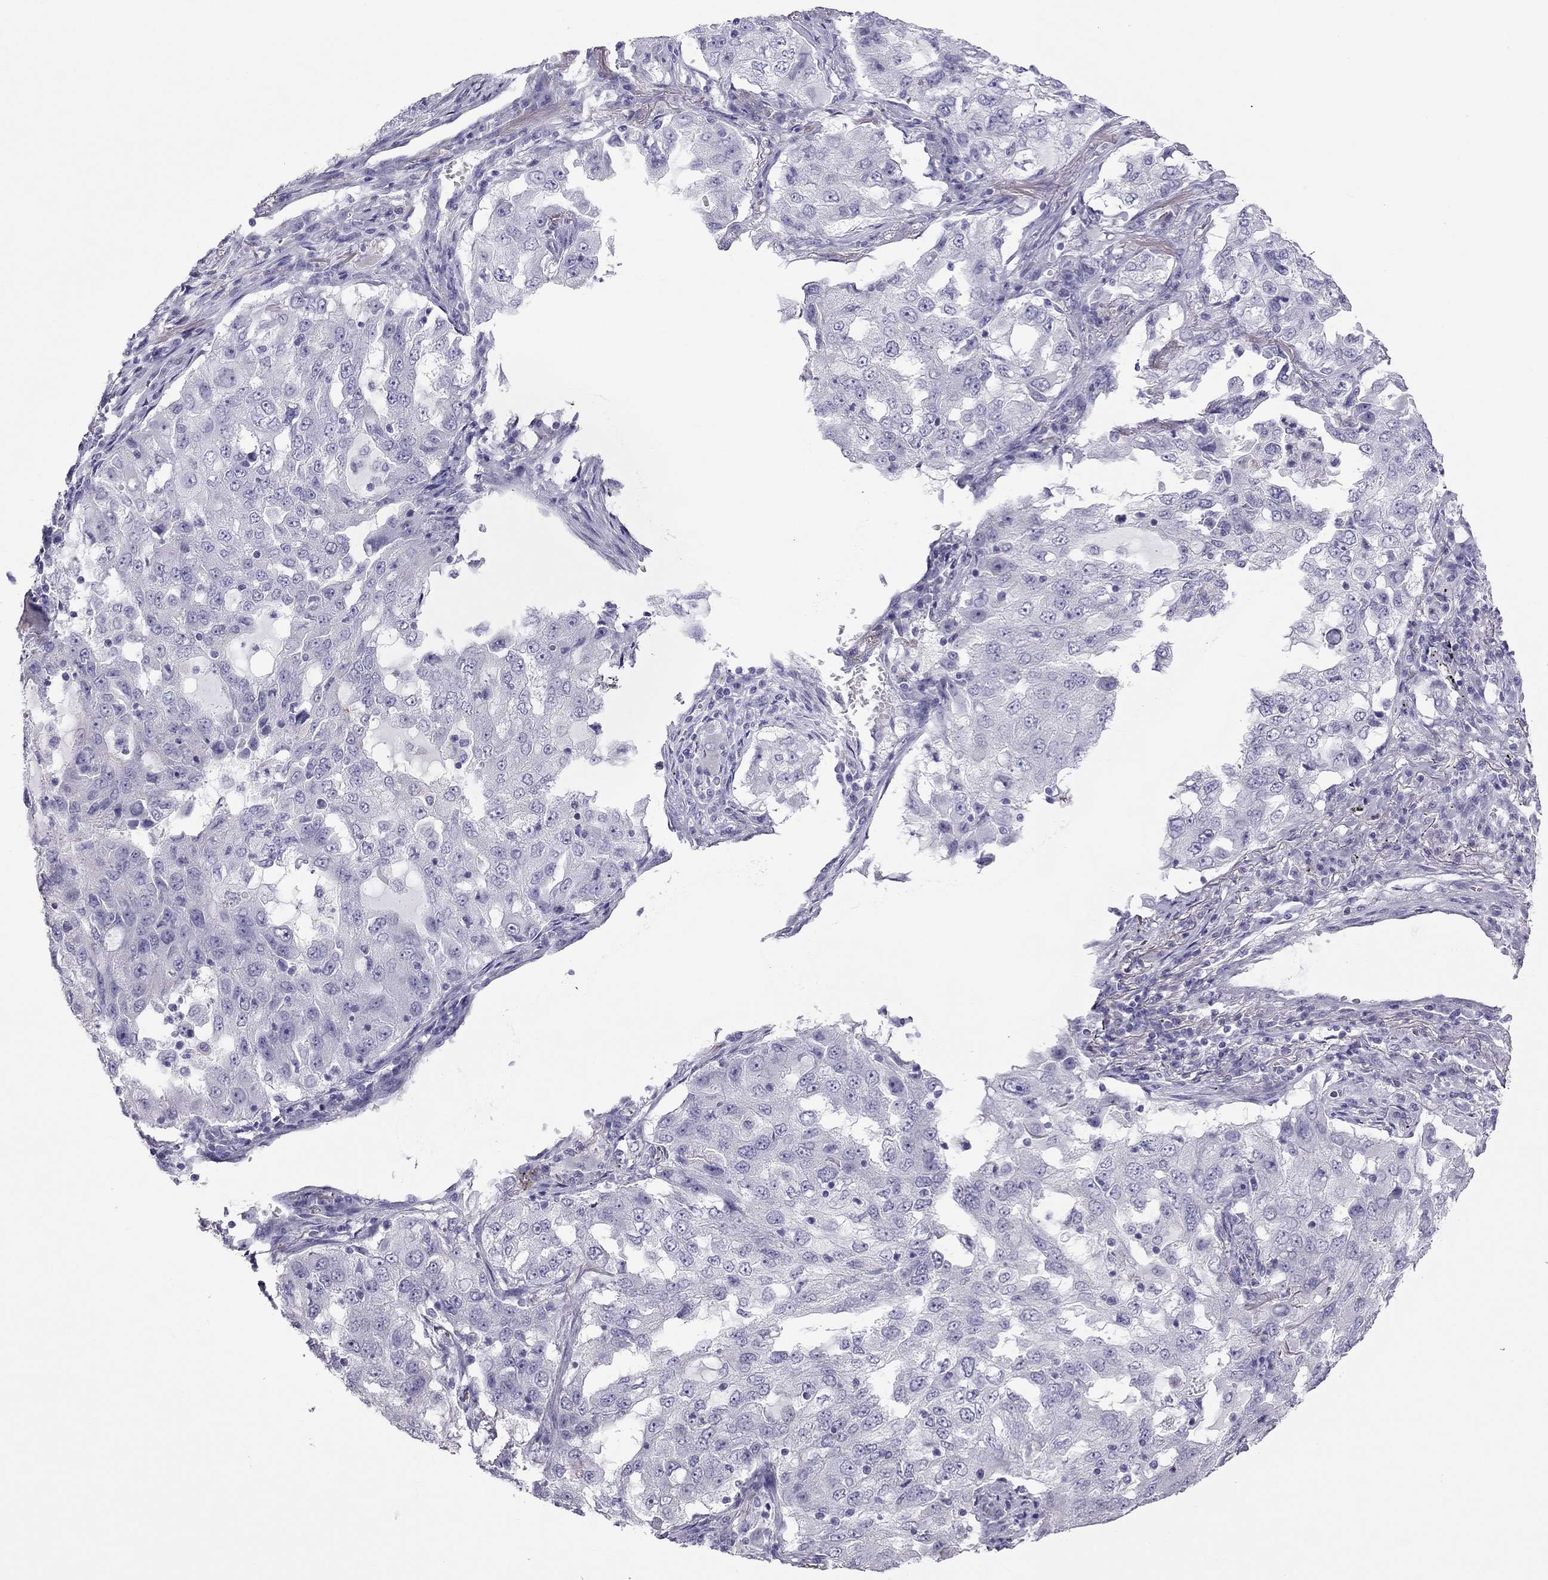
{"staining": {"intensity": "negative", "quantity": "none", "location": "none"}, "tissue": "lung cancer", "cell_type": "Tumor cells", "image_type": "cancer", "snomed": [{"axis": "morphology", "description": "Adenocarcinoma, NOS"}, {"axis": "topography", "description": "Lung"}], "caption": "Human lung cancer (adenocarcinoma) stained for a protein using IHC displays no staining in tumor cells.", "gene": "TEX14", "patient": {"sex": "female", "age": 61}}